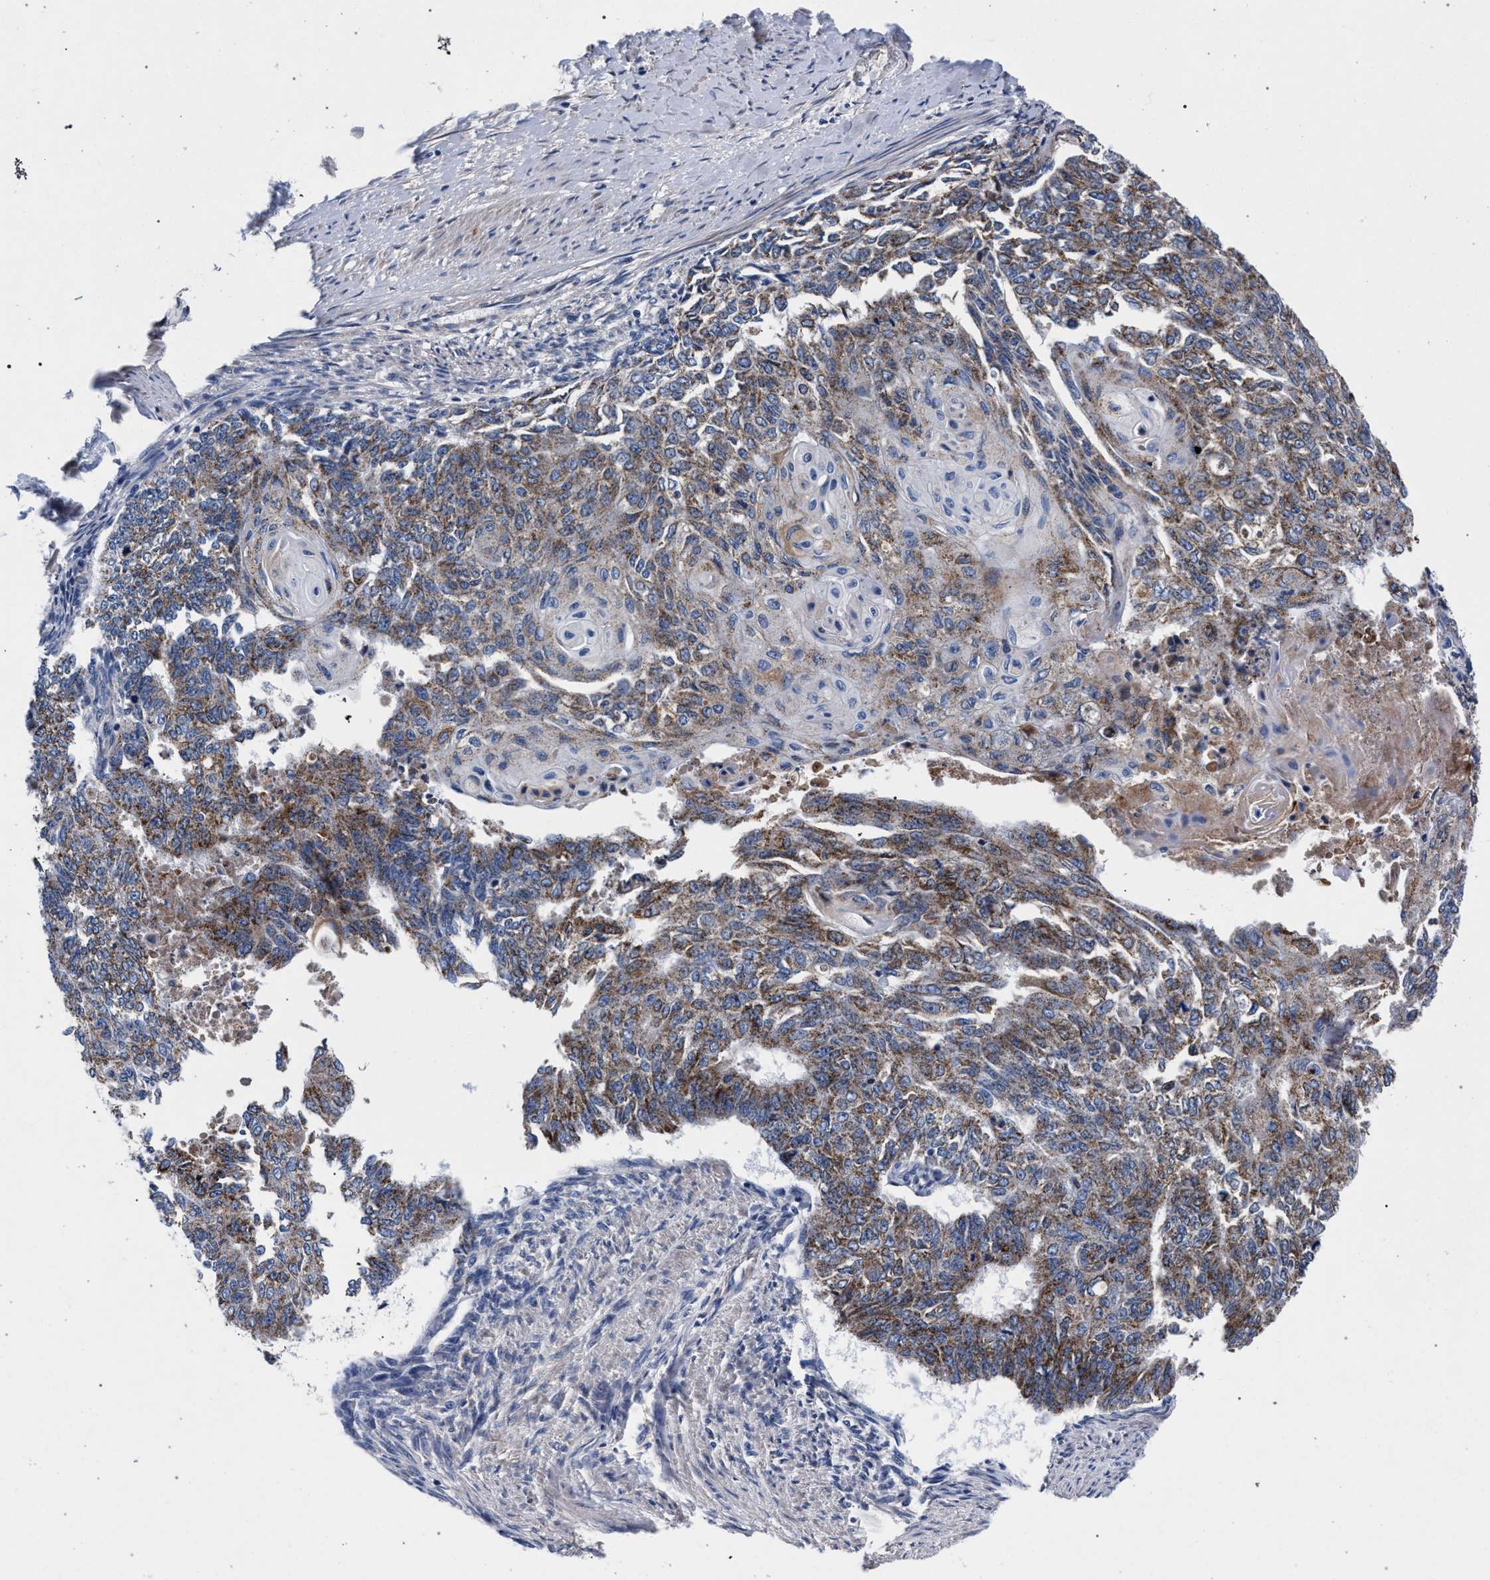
{"staining": {"intensity": "moderate", "quantity": ">75%", "location": "cytoplasmic/membranous"}, "tissue": "endometrial cancer", "cell_type": "Tumor cells", "image_type": "cancer", "snomed": [{"axis": "morphology", "description": "Adenocarcinoma, NOS"}, {"axis": "topography", "description": "Endometrium"}], "caption": "Immunohistochemistry (IHC) (DAB) staining of human adenocarcinoma (endometrial) reveals moderate cytoplasmic/membranous protein positivity in approximately >75% of tumor cells. (Brightfield microscopy of DAB IHC at high magnification).", "gene": "ACOX1", "patient": {"sex": "female", "age": 32}}